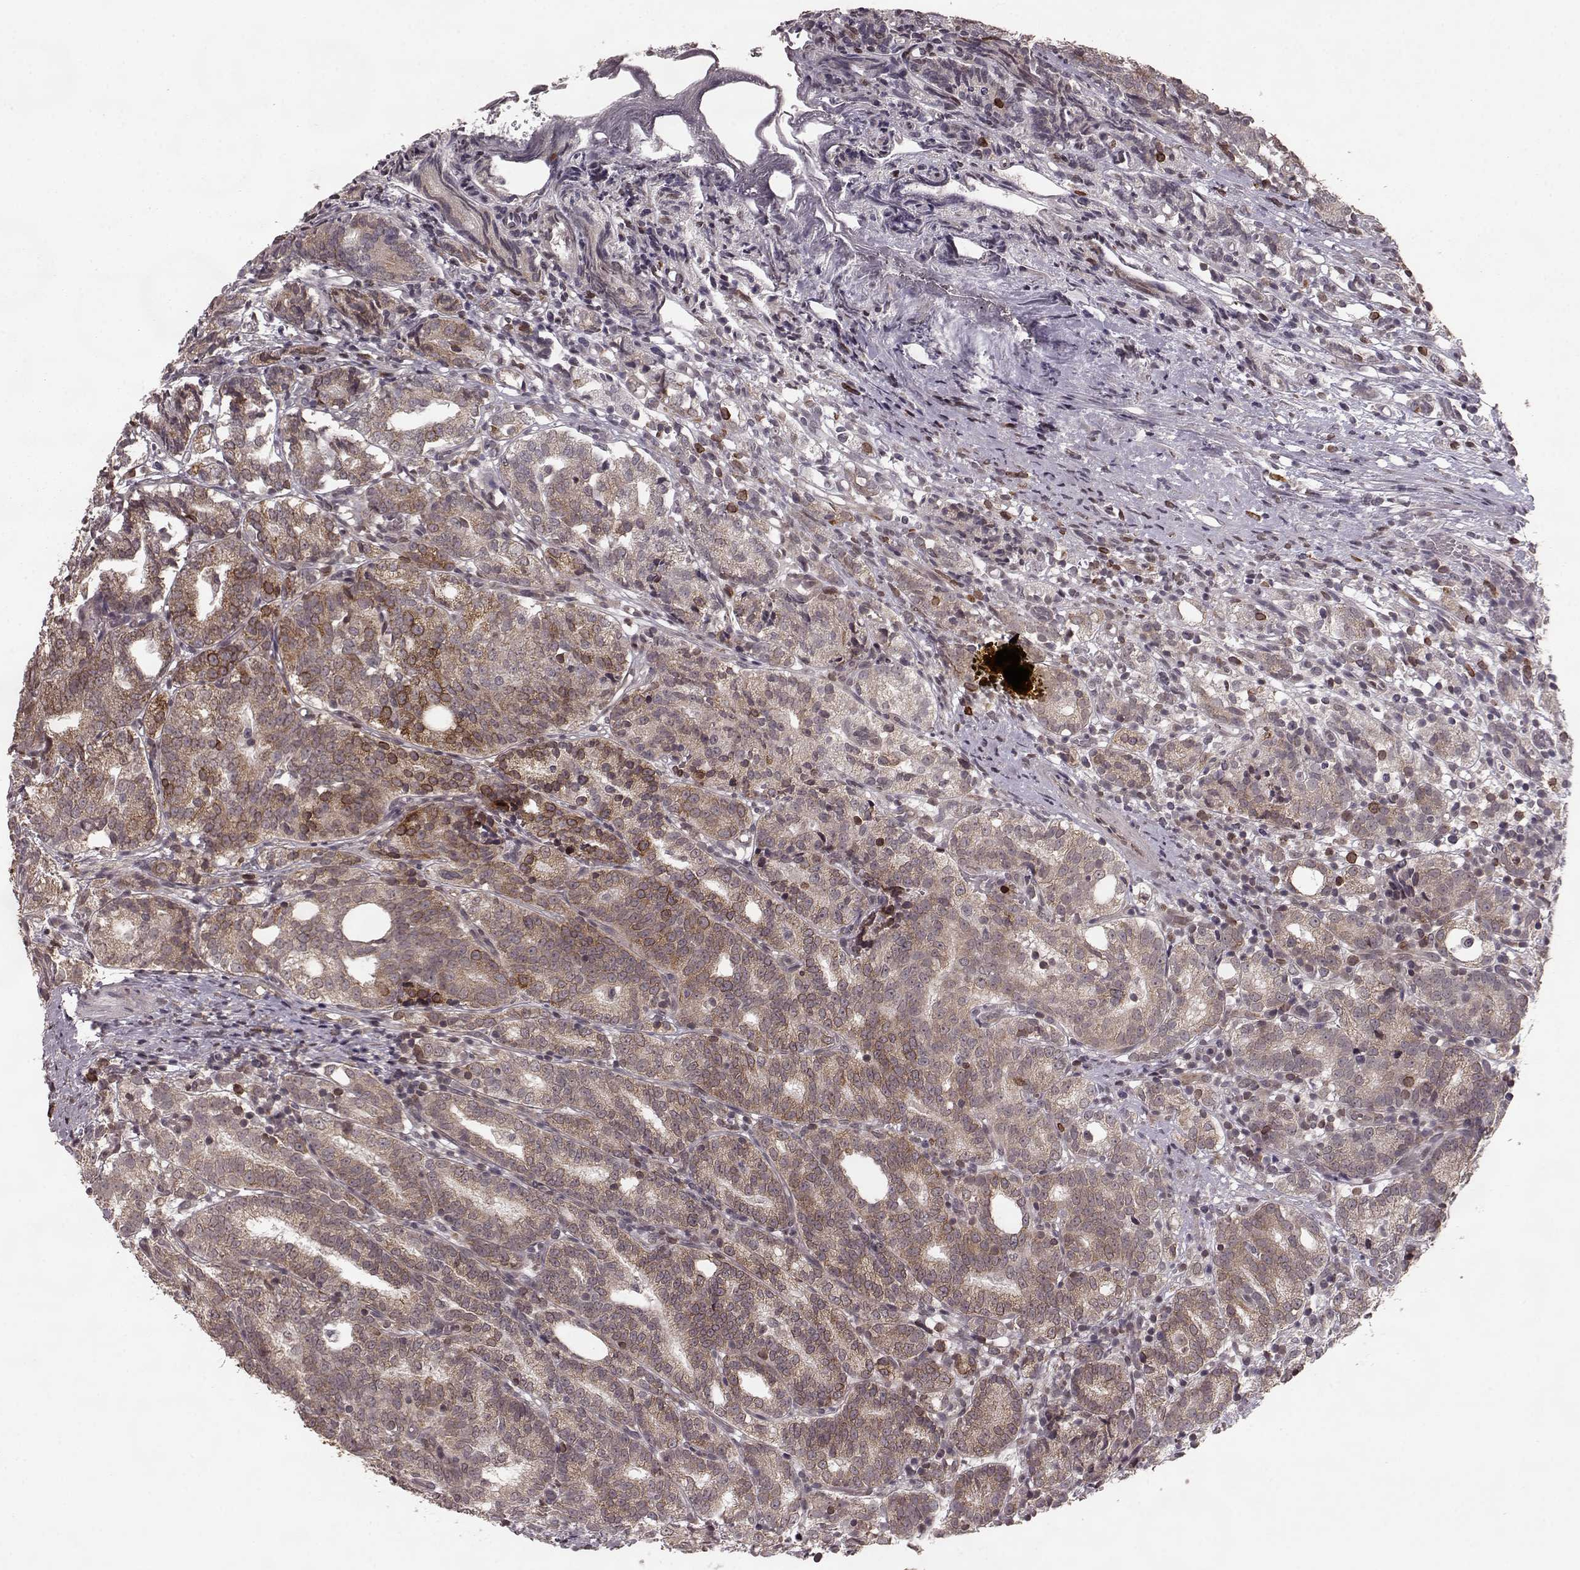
{"staining": {"intensity": "moderate", "quantity": ">75%", "location": "cytoplasmic/membranous"}, "tissue": "prostate cancer", "cell_type": "Tumor cells", "image_type": "cancer", "snomed": [{"axis": "morphology", "description": "Adenocarcinoma, High grade"}, {"axis": "topography", "description": "Prostate"}], "caption": "A high-resolution image shows immunohistochemistry staining of high-grade adenocarcinoma (prostate), which shows moderate cytoplasmic/membranous staining in approximately >75% of tumor cells. Nuclei are stained in blue.", "gene": "ELOVL5", "patient": {"sex": "male", "age": 53}}